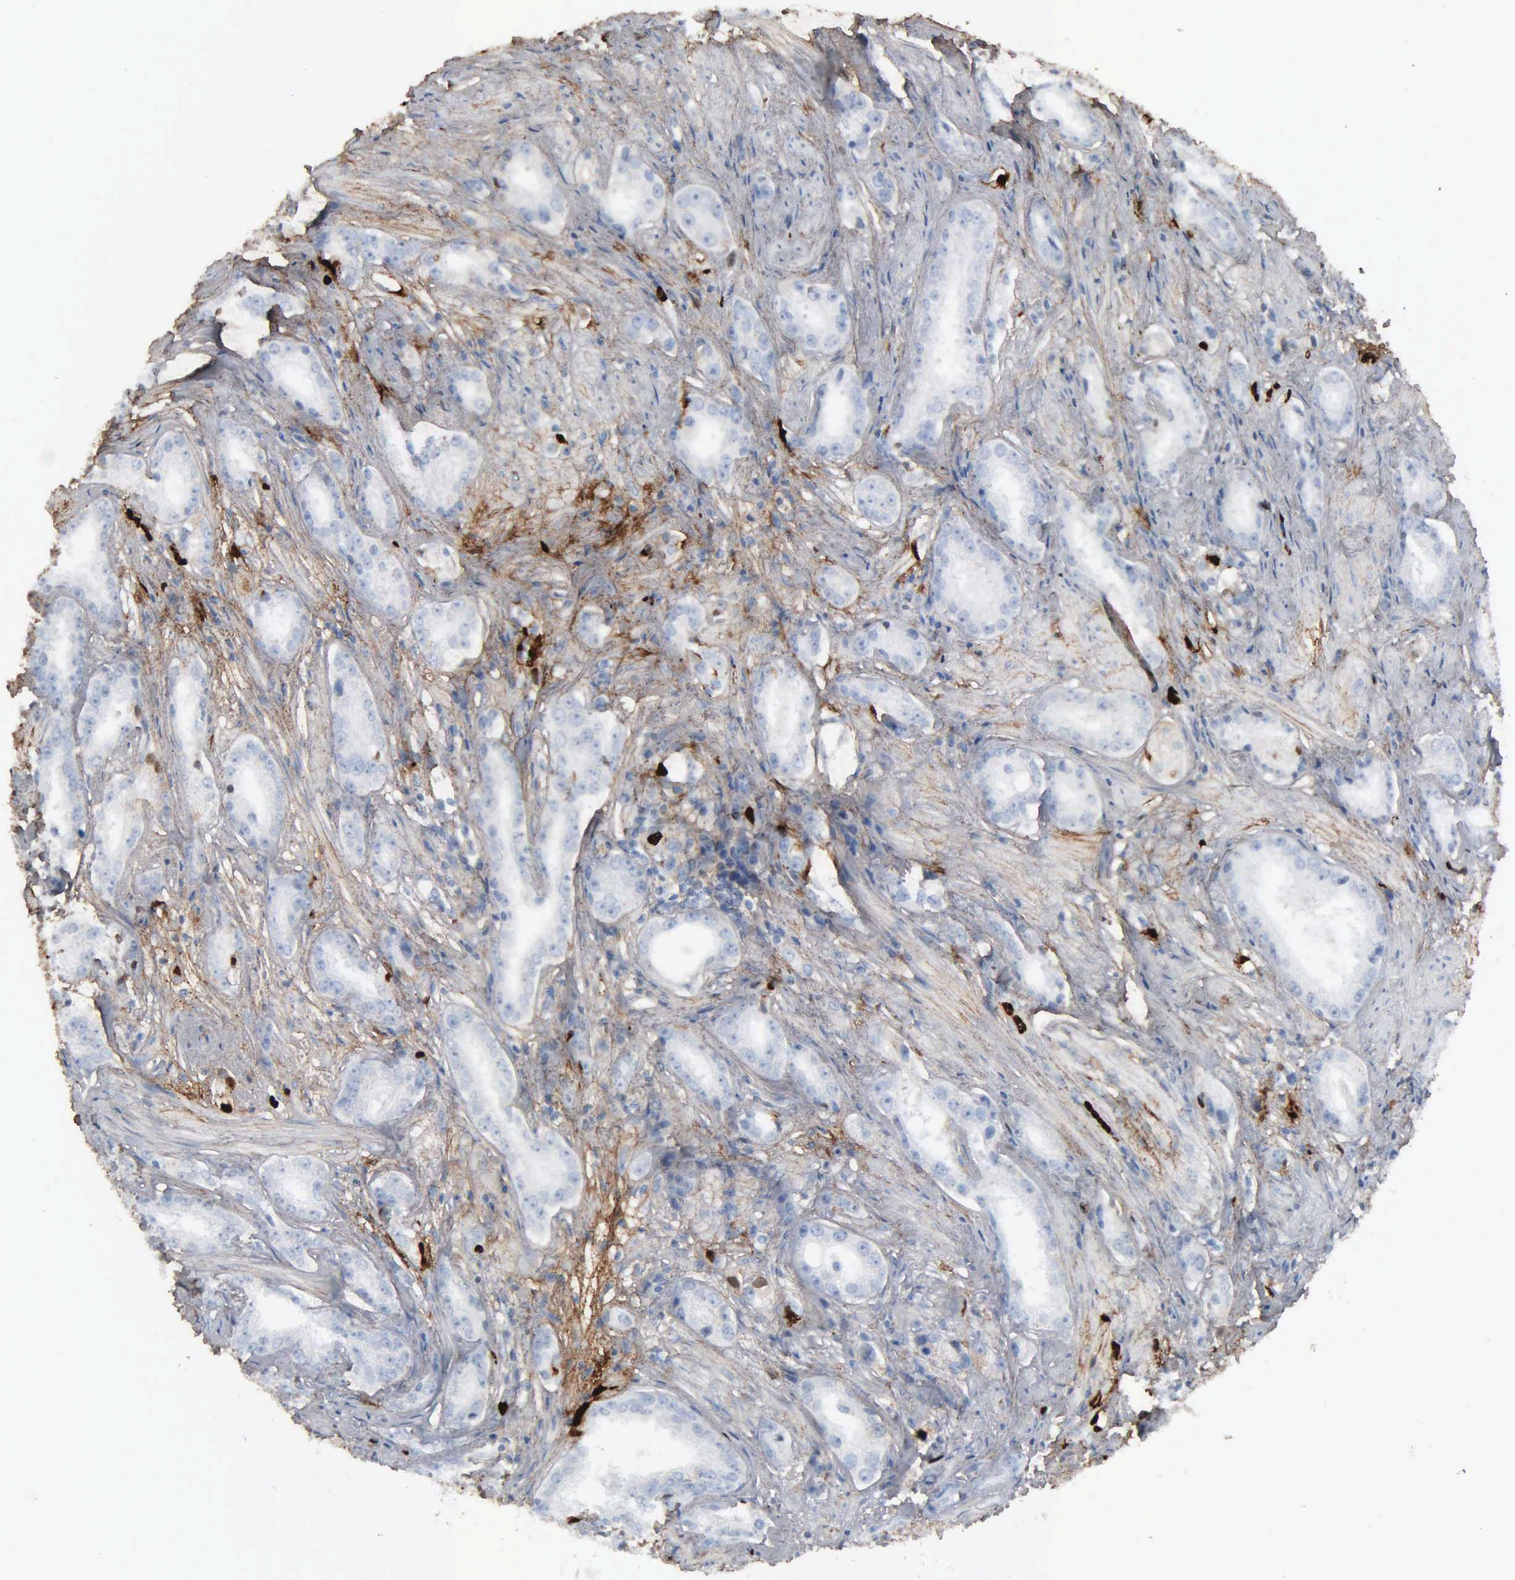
{"staining": {"intensity": "negative", "quantity": "none", "location": "none"}, "tissue": "prostate cancer", "cell_type": "Tumor cells", "image_type": "cancer", "snomed": [{"axis": "morphology", "description": "Adenocarcinoma, Medium grade"}, {"axis": "topography", "description": "Prostate"}], "caption": "Adenocarcinoma (medium-grade) (prostate) was stained to show a protein in brown. There is no significant expression in tumor cells. Nuclei are stained in blue.", "gene": "FN1", "patient": {"sex": "male", "age": 53}}